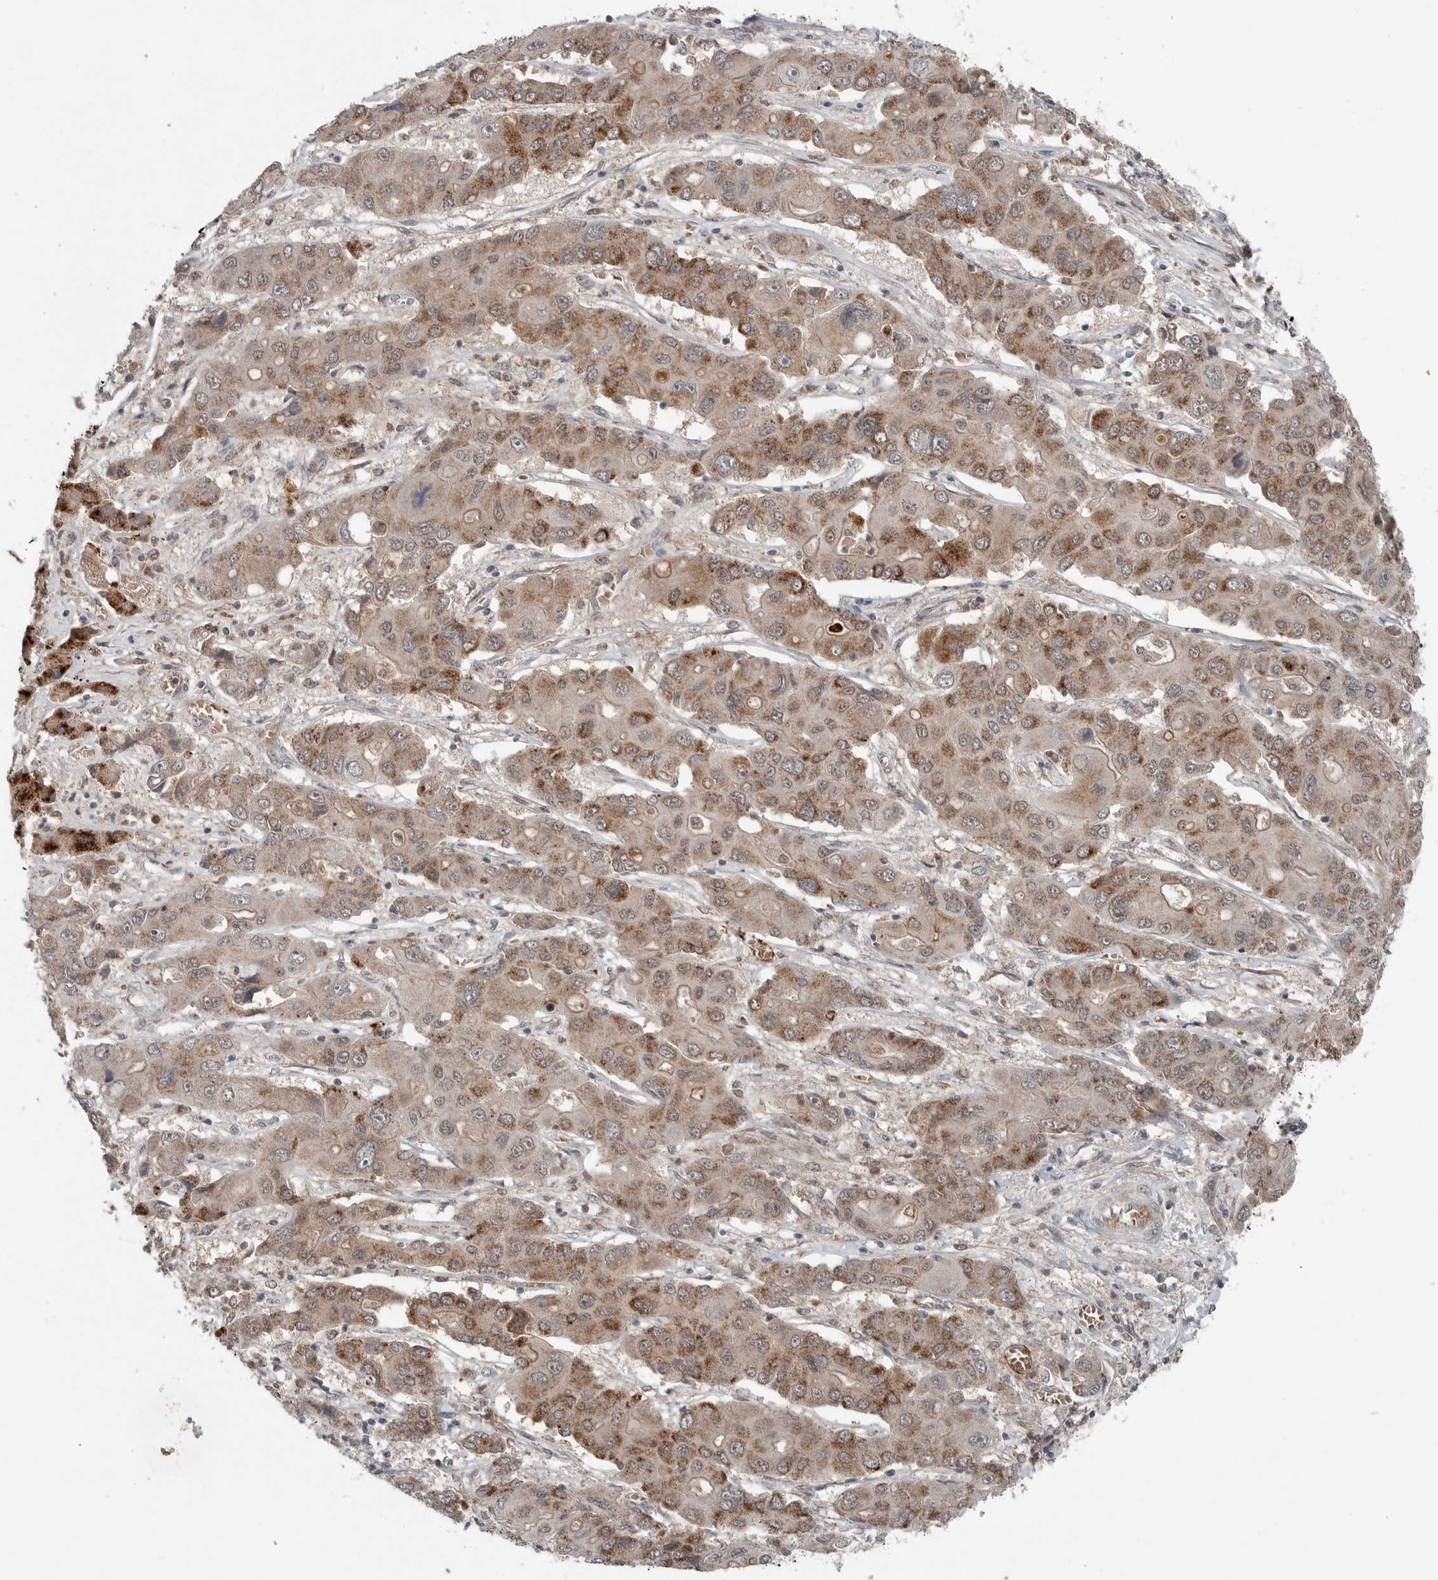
{"staining": {"intensity": "moderate", "quantity": ">75%", "location": "cytoplasmic/membranous"}, "tissue": "liver cancer", "cell_type": "Tumor cells", "image_type": "cancer", "snomed": [{"axis": "morphology", "description": "Cholangiocarcinoma"}, {"axis": "topography", "description": "Liver"}], "caption": "A brown stain highlights moderate cytoplasmic/membranous expression of a protein in human liver cancer tumor cells. (DAB IHC, brown staining for protein, blue staining for nuclei).", "gene": "SCP2", "patient": {"sex": "male", "age": 67}}